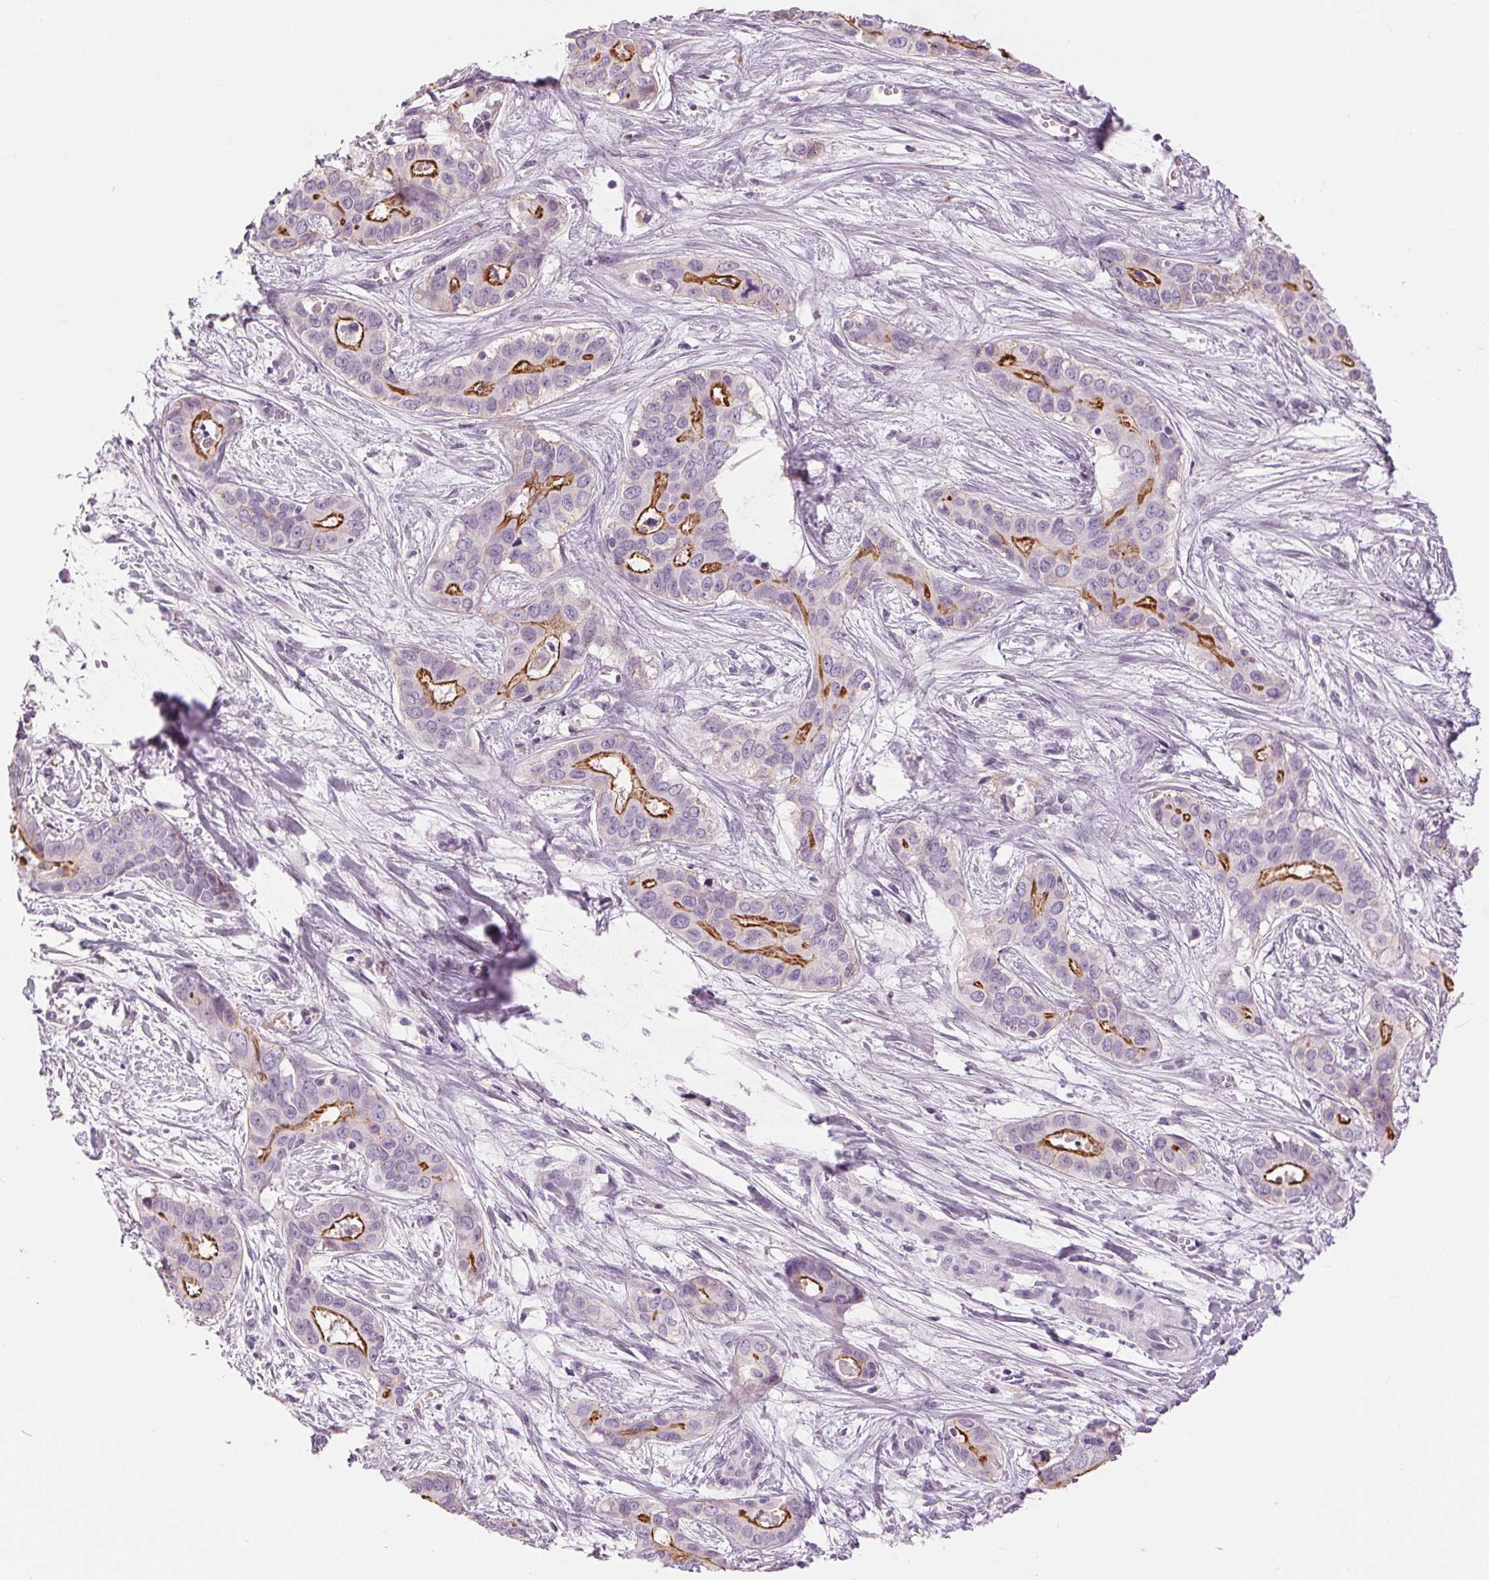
{"staining": {"intensity": "strong", "quantity": "<25%", "location": "cytoplasmic/membranous"}, "tissue": "liver cancer", "cell_type": "Tumor cells", "image_type": "cancer", "snomed": [{"axis": "morphology", "description": "Cholangiocarcinoma"}, {"axis": "topography", "description": "Liver"}], "caption": "Human liver cancer (cholangiocarcinoma) stained with a protein marker shows strong staining in tumor cells.", "gene": "MISP", "patient": {"sex": "female", "age": 65}}